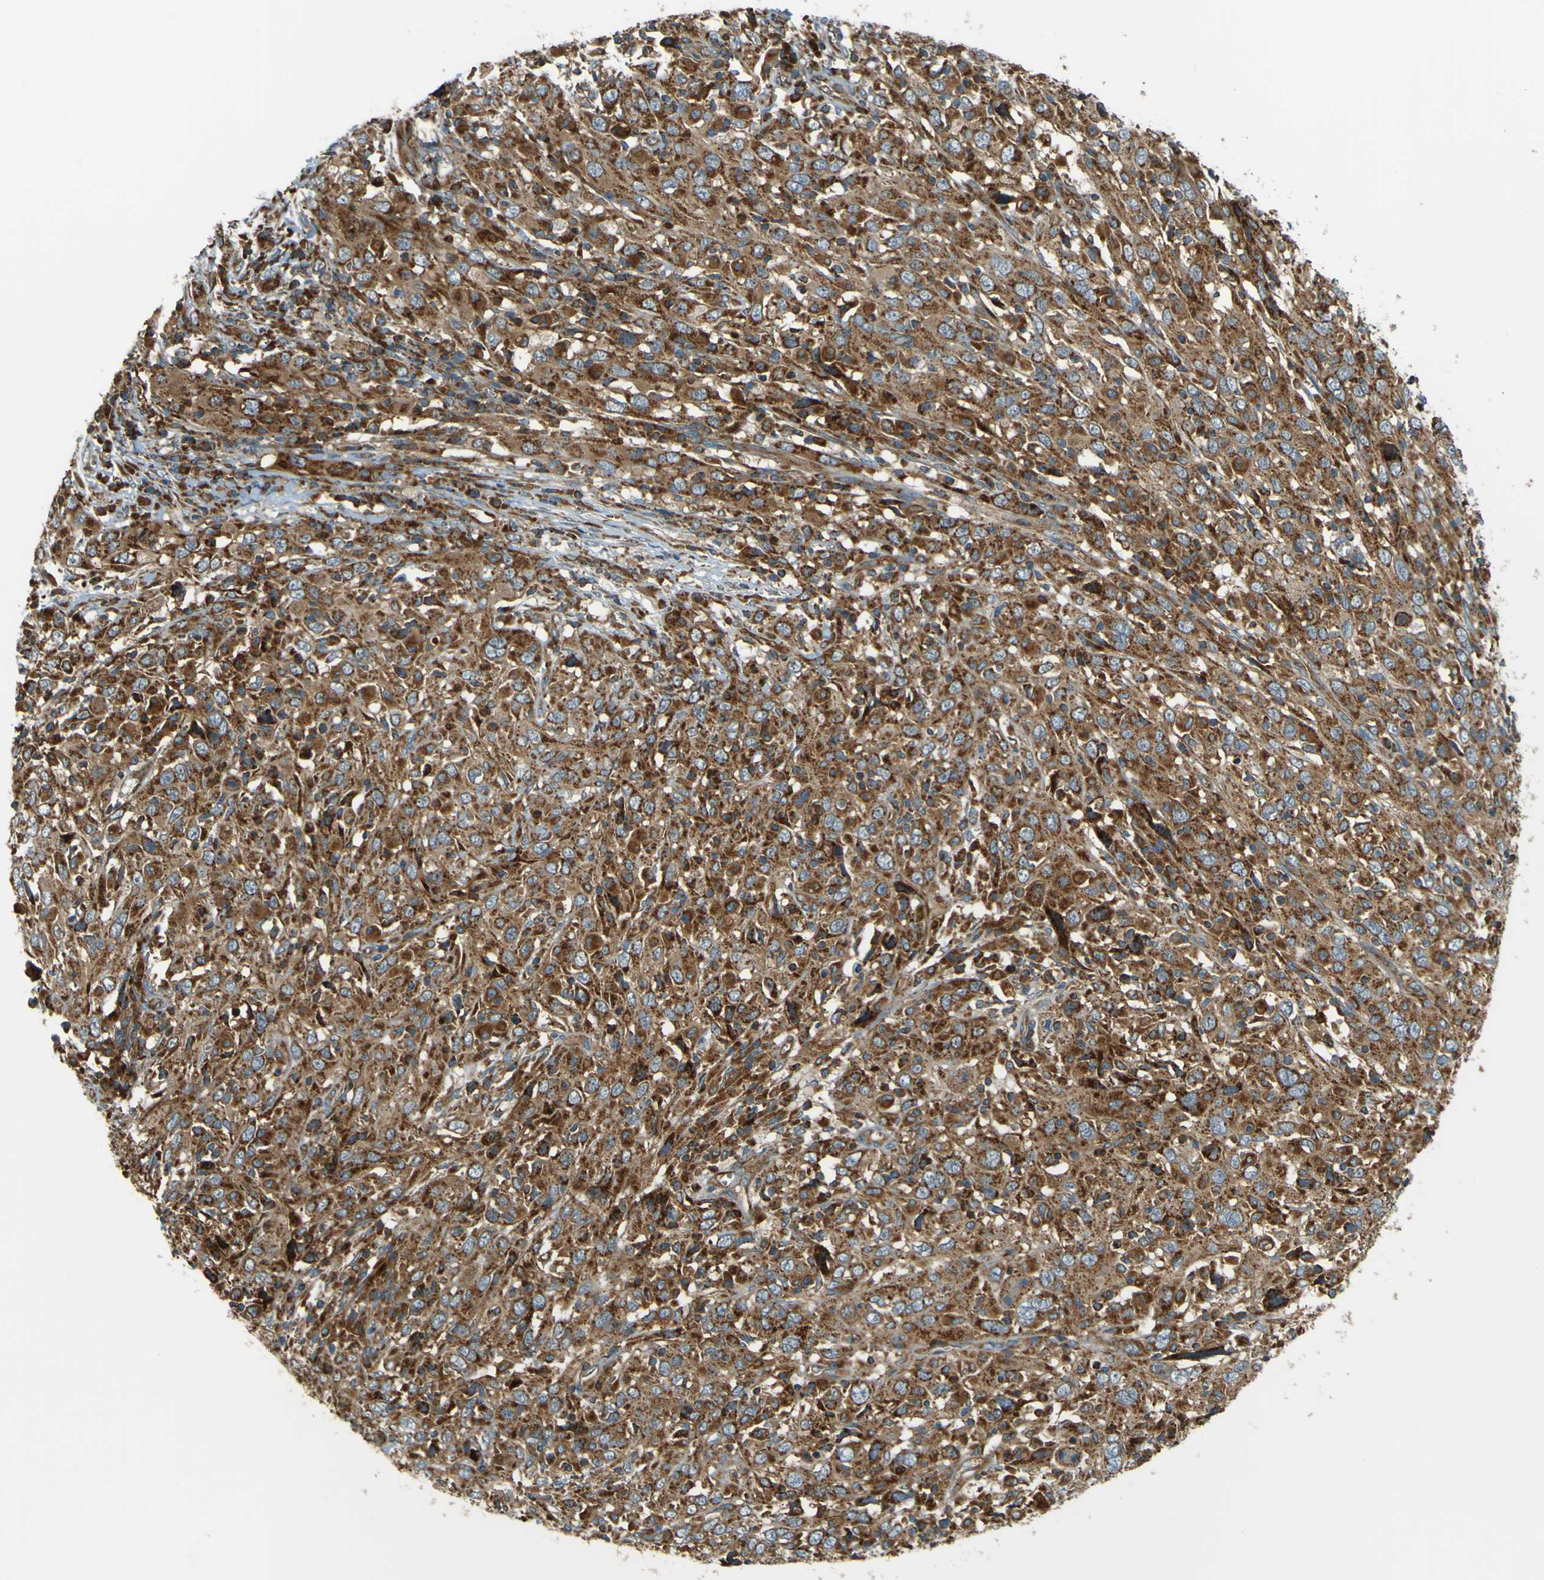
{"staining": {"intensity": "strong", "quantity": ">75%", "location": "cytoplasmic/membranous"}, "tissue": "cervical cancer", "cell_type": "Tumor cells", "image_type": "cancer", "snomed": [{"axis": "morphology", "description": "Squamous cell carcinoma, NOS"}, {"axis": "topography", "description": "Cervix"}], "caption": "Approximately >75% of tumor cells in cervical squamous cell carcinoma display strong cytoplasmic/membranous protein staining as visualized by brown immunohistochemical staining.", "gene": "DNAJC5", "patient": {"sex": "female", "age": 46}}